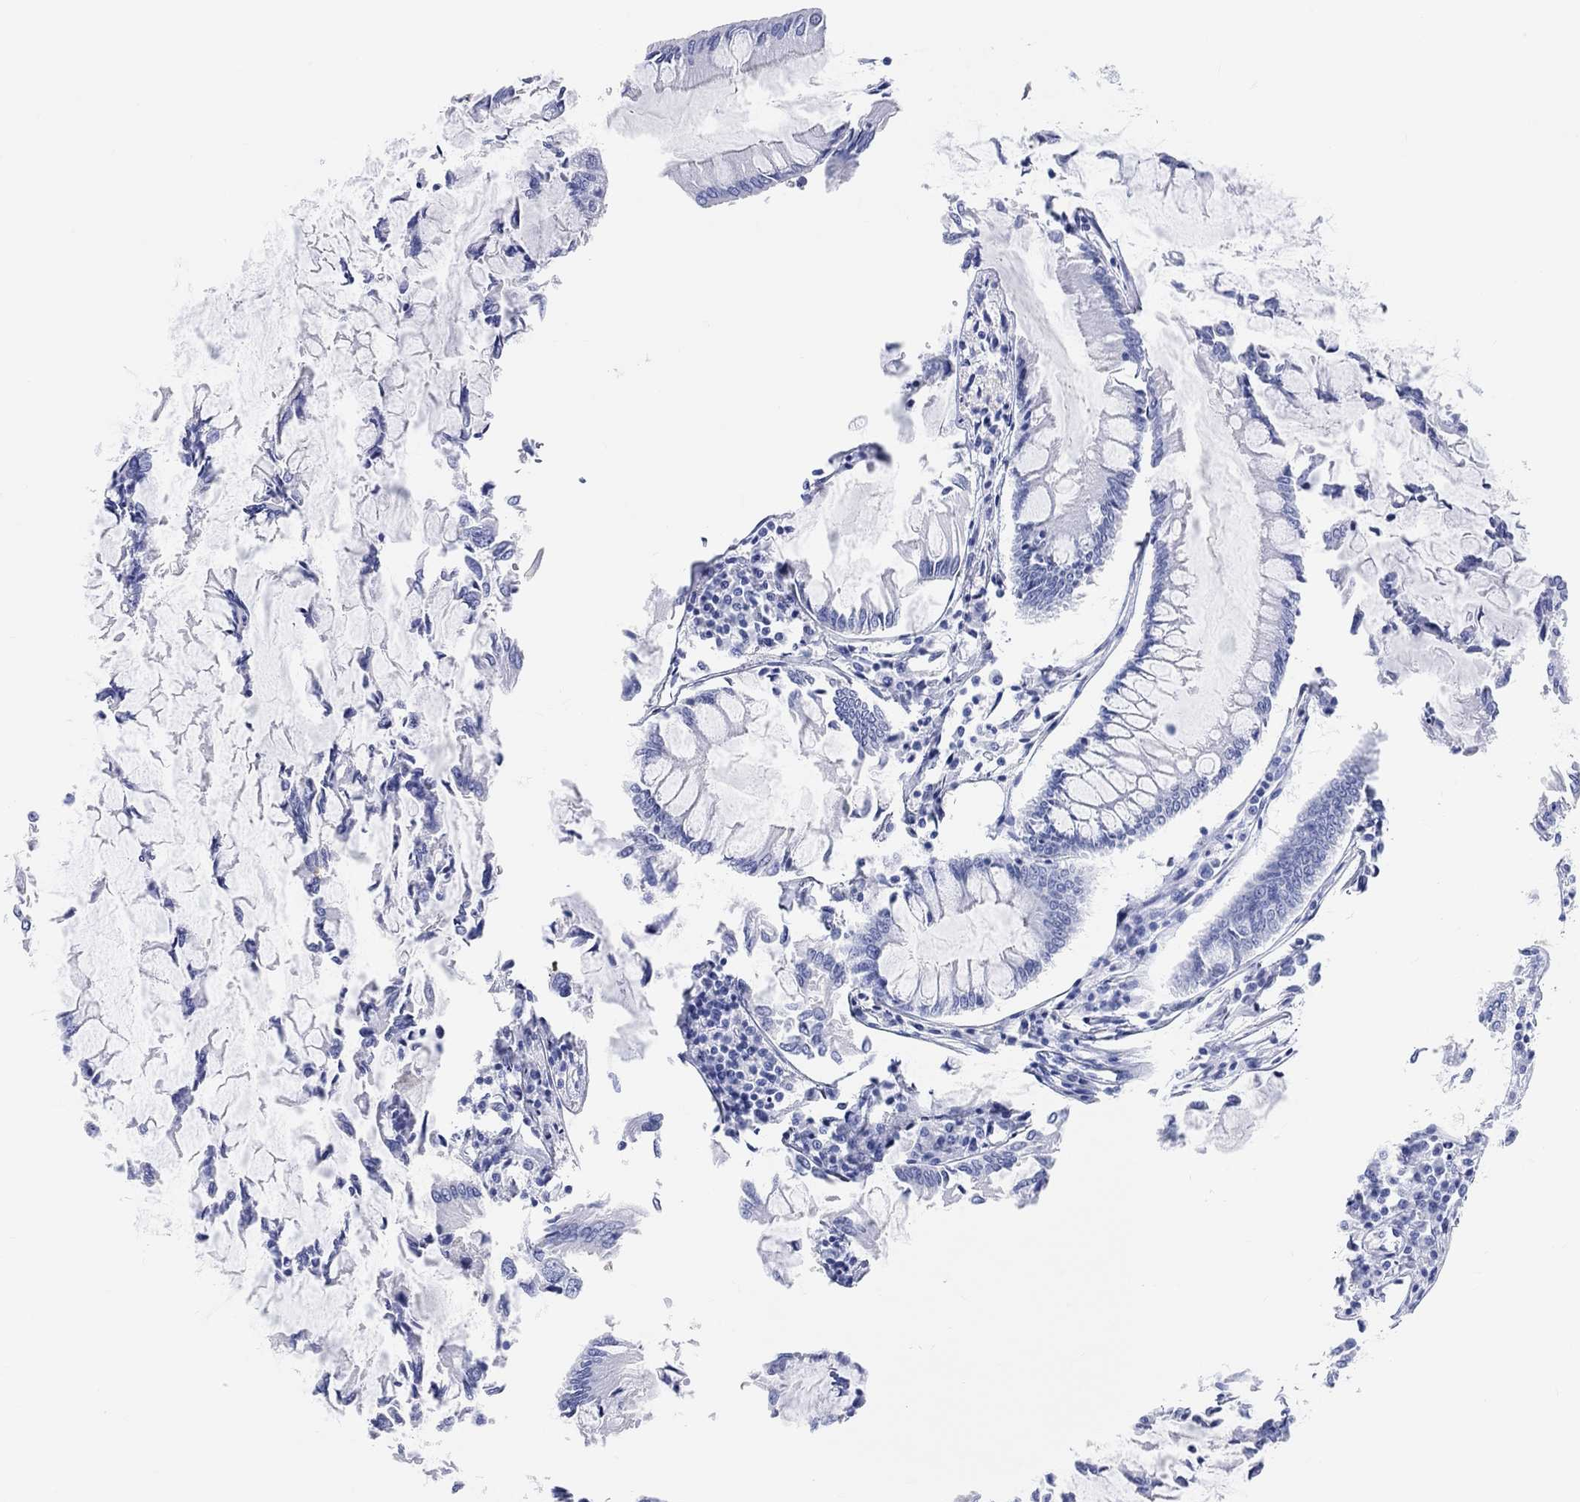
{"staining": {"intensity": "negative", "quantity": "none", "location": "none"}, "tissue": "colorectal cancer", "cell_type": "Tumor cells", "image_type": "cancer", "snomed": [{"axis": "morphology", "description": "Adenocarcinoma, NOS"}, {"axis": "topography", "description": "Colon"}], "caption": "Immunohistochemistry (IHC) histopathology image of neoplastic tissue: human colorectal adenocarcinoma stained with DAB (3,3'-diaminobenzidine) reveals no significant protein positivity in tumor cells.", "gene": "XIRP2", "patient": {"sex": "female", "age": 65}}